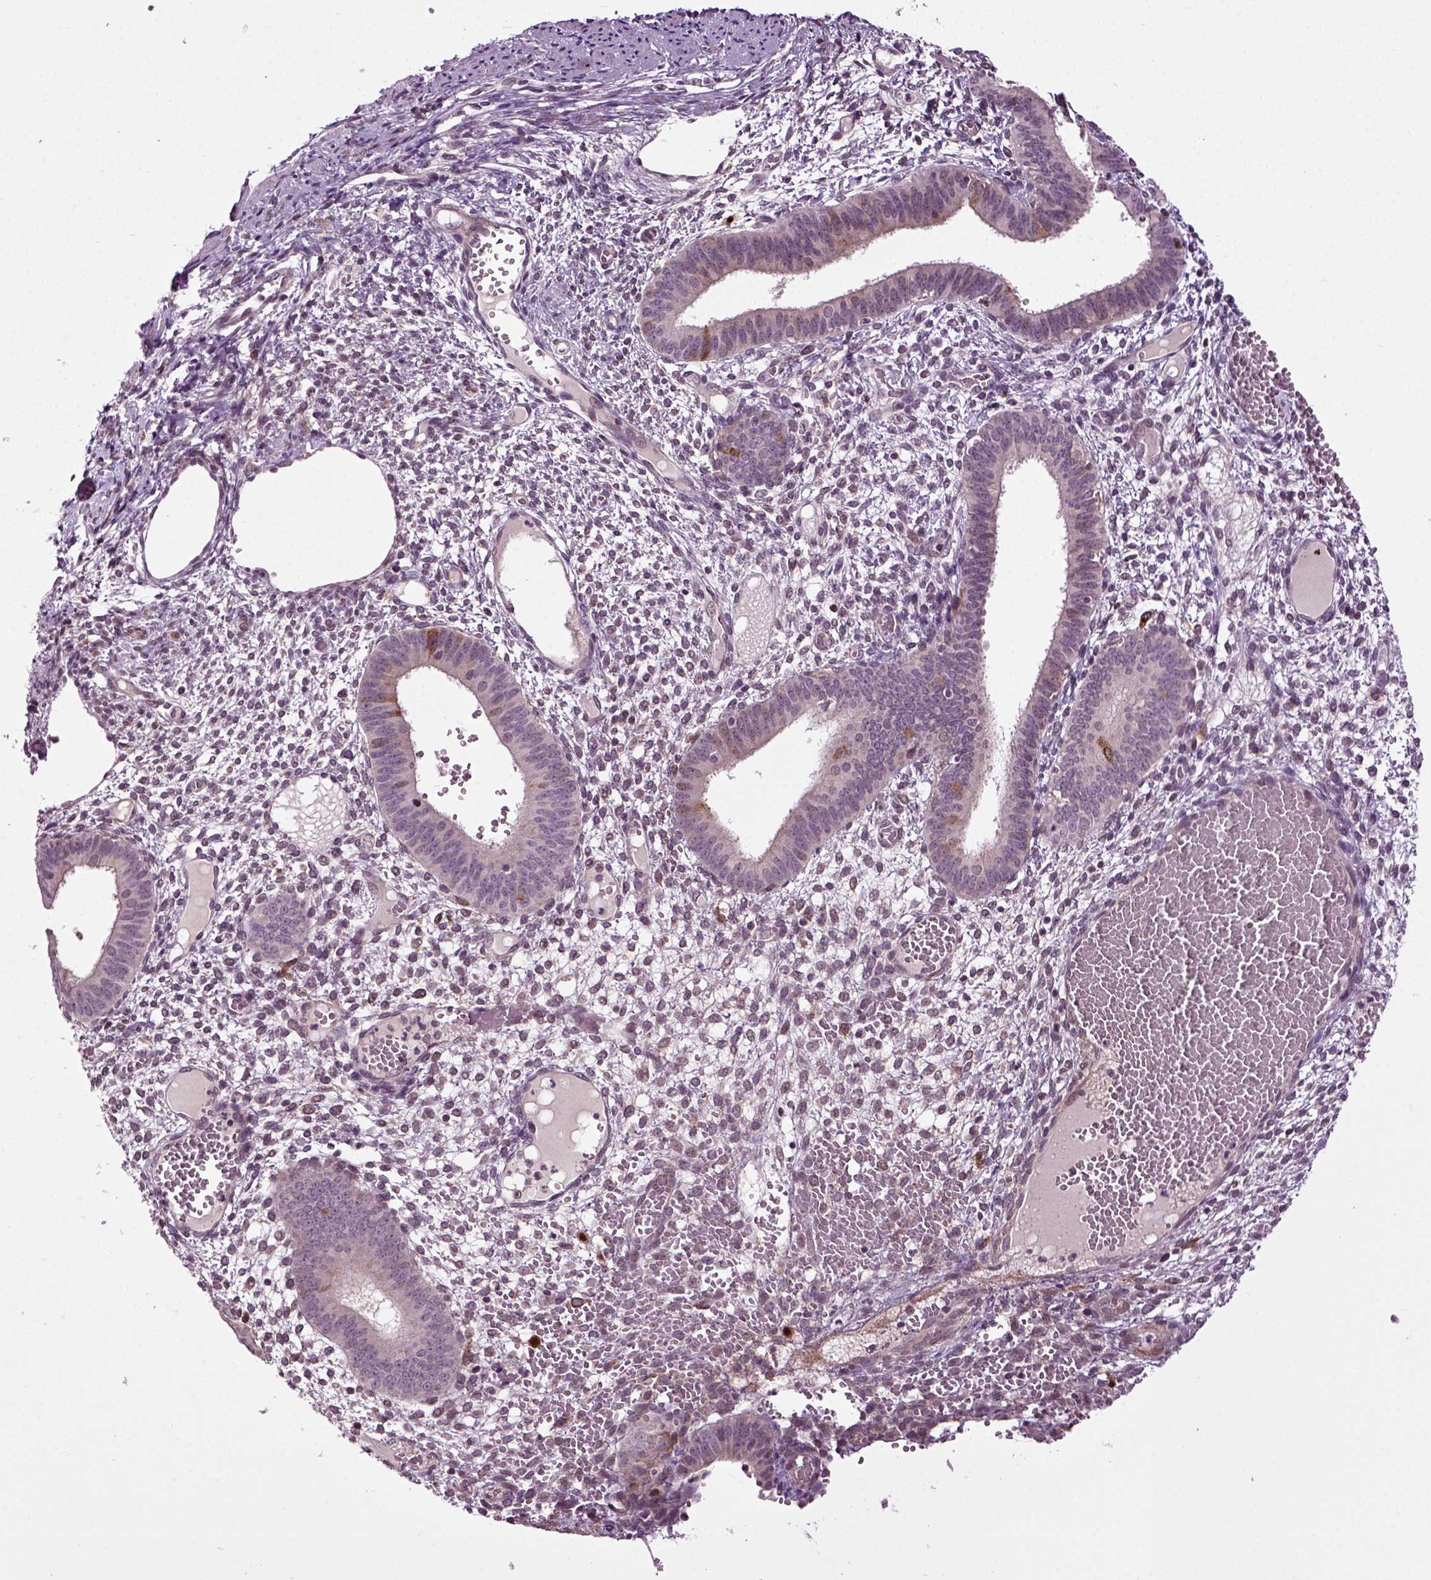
{"staining": {"intensity": "negative", "quantity": "none", "location": "none"}, "tissue": "endometrium", "cell_type": "Cells in endometrial stroma", "image_type": "normal", "snomed": [{"axis": "morphology", "description": "Normal tissue, NOS"}, {"axis": "topography", "description": "Endometrium"}], "caption": "Cells in endometrial stroma show no significant protein expression in unremarkable endometrium.", "gene": "KNSTRN", "patient": {"sex": "female", "age": 42}}